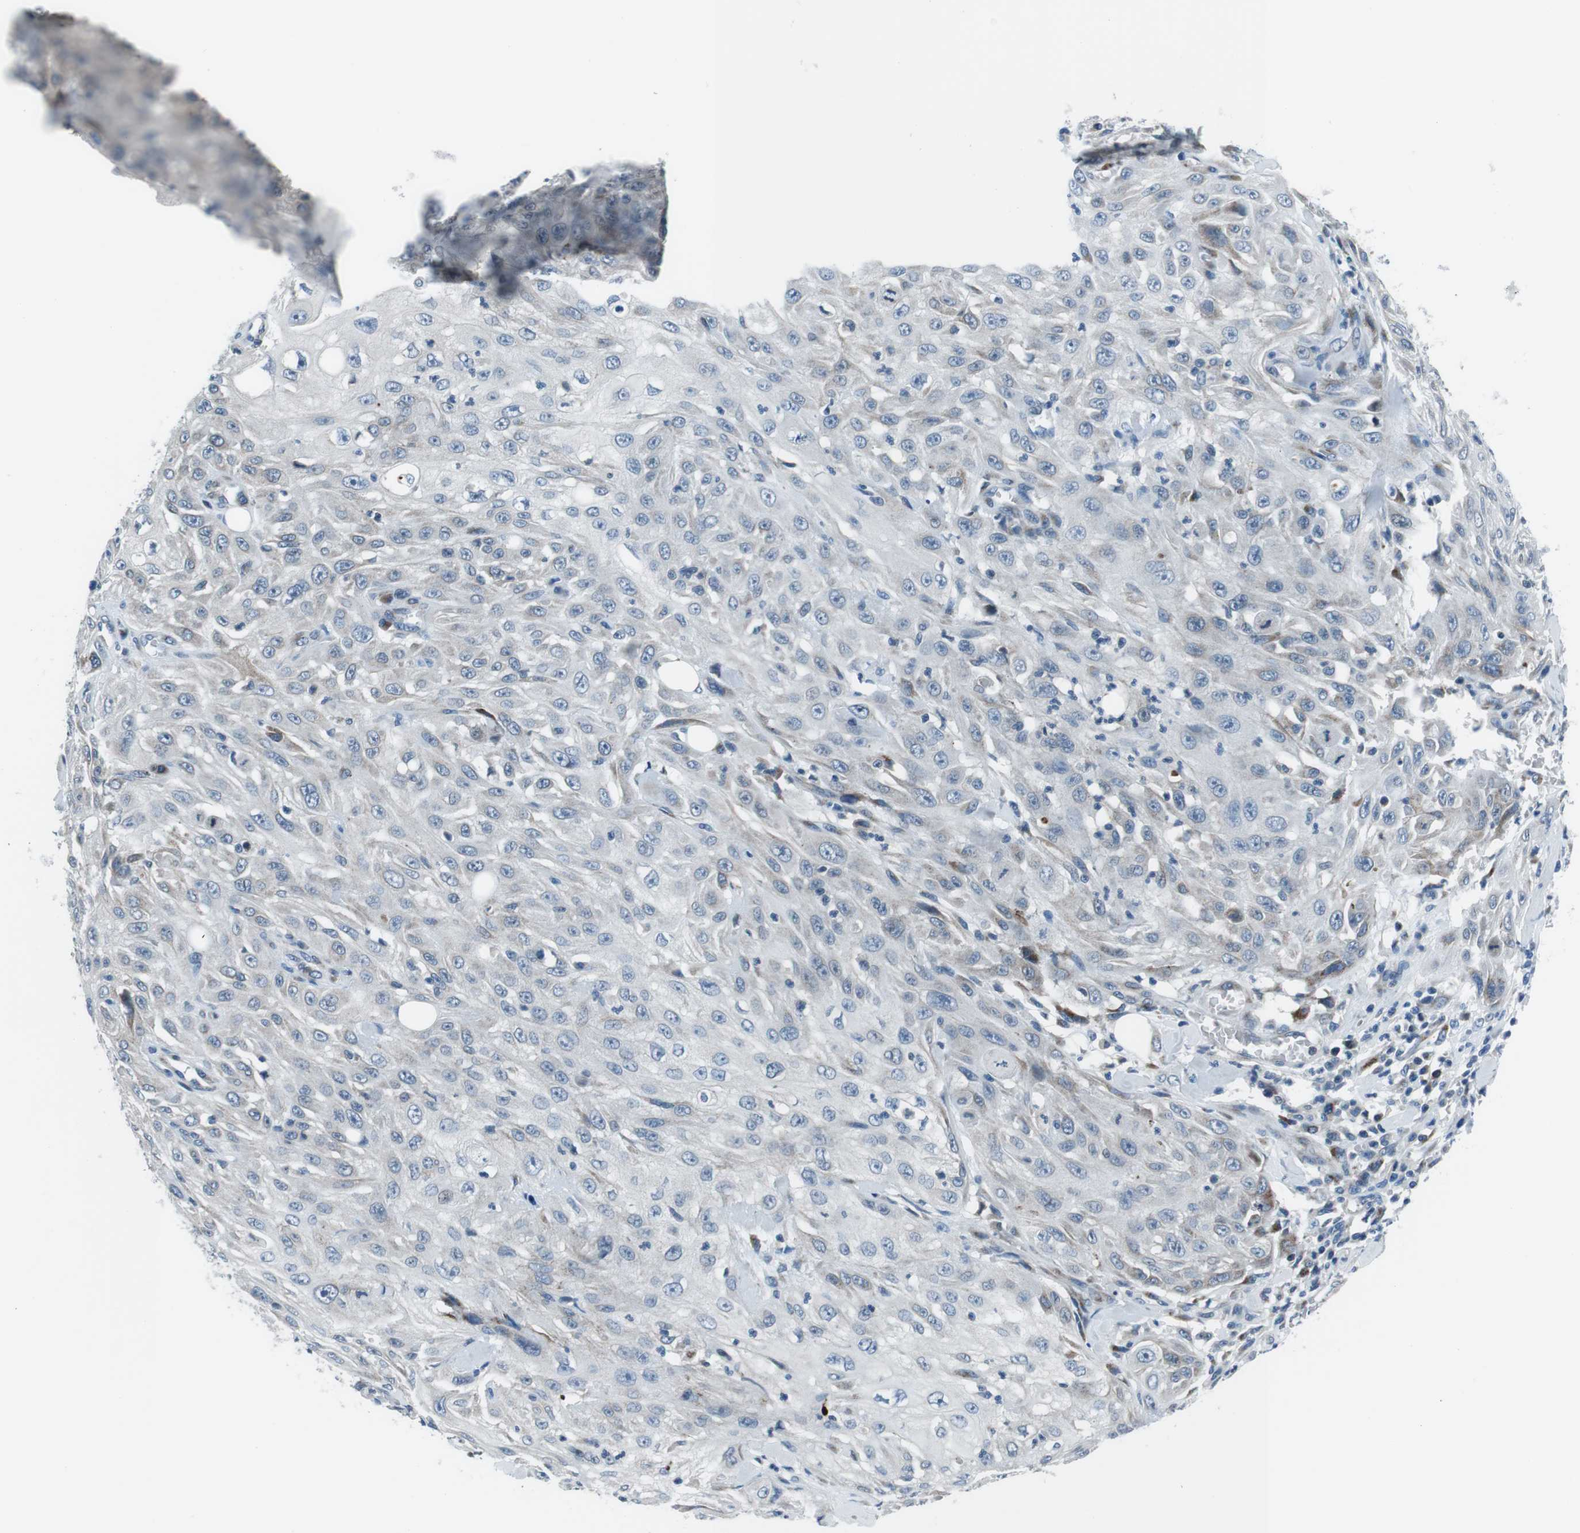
{"staining": {"intensity": "negative", "quantity": "none", "location": "none"}, "tissue": "skin cancer", "cell_type": "Tumor cells", "image_type": "cancer", "snomed": [{"axis": "morphology", "description": "Squamous cell carcinoma, NOS"}, {"axis": "morphology", "description": "Squamous cell carcinoma, metastatic, NOS"}, {"axis": "topography", "description": "Skin"}, {"axis": "topography", "description": "Lymph node"}], "caption": "Immunohistochemistry (IHC) histopathology image of neoplastic tissue: metastatic squamous cell carcinoma (skin) stained with DAB displays no significant protein expression in tumor cells.", "gene": "NUCB2", "patient": {"sex": "male", "age": 75}}